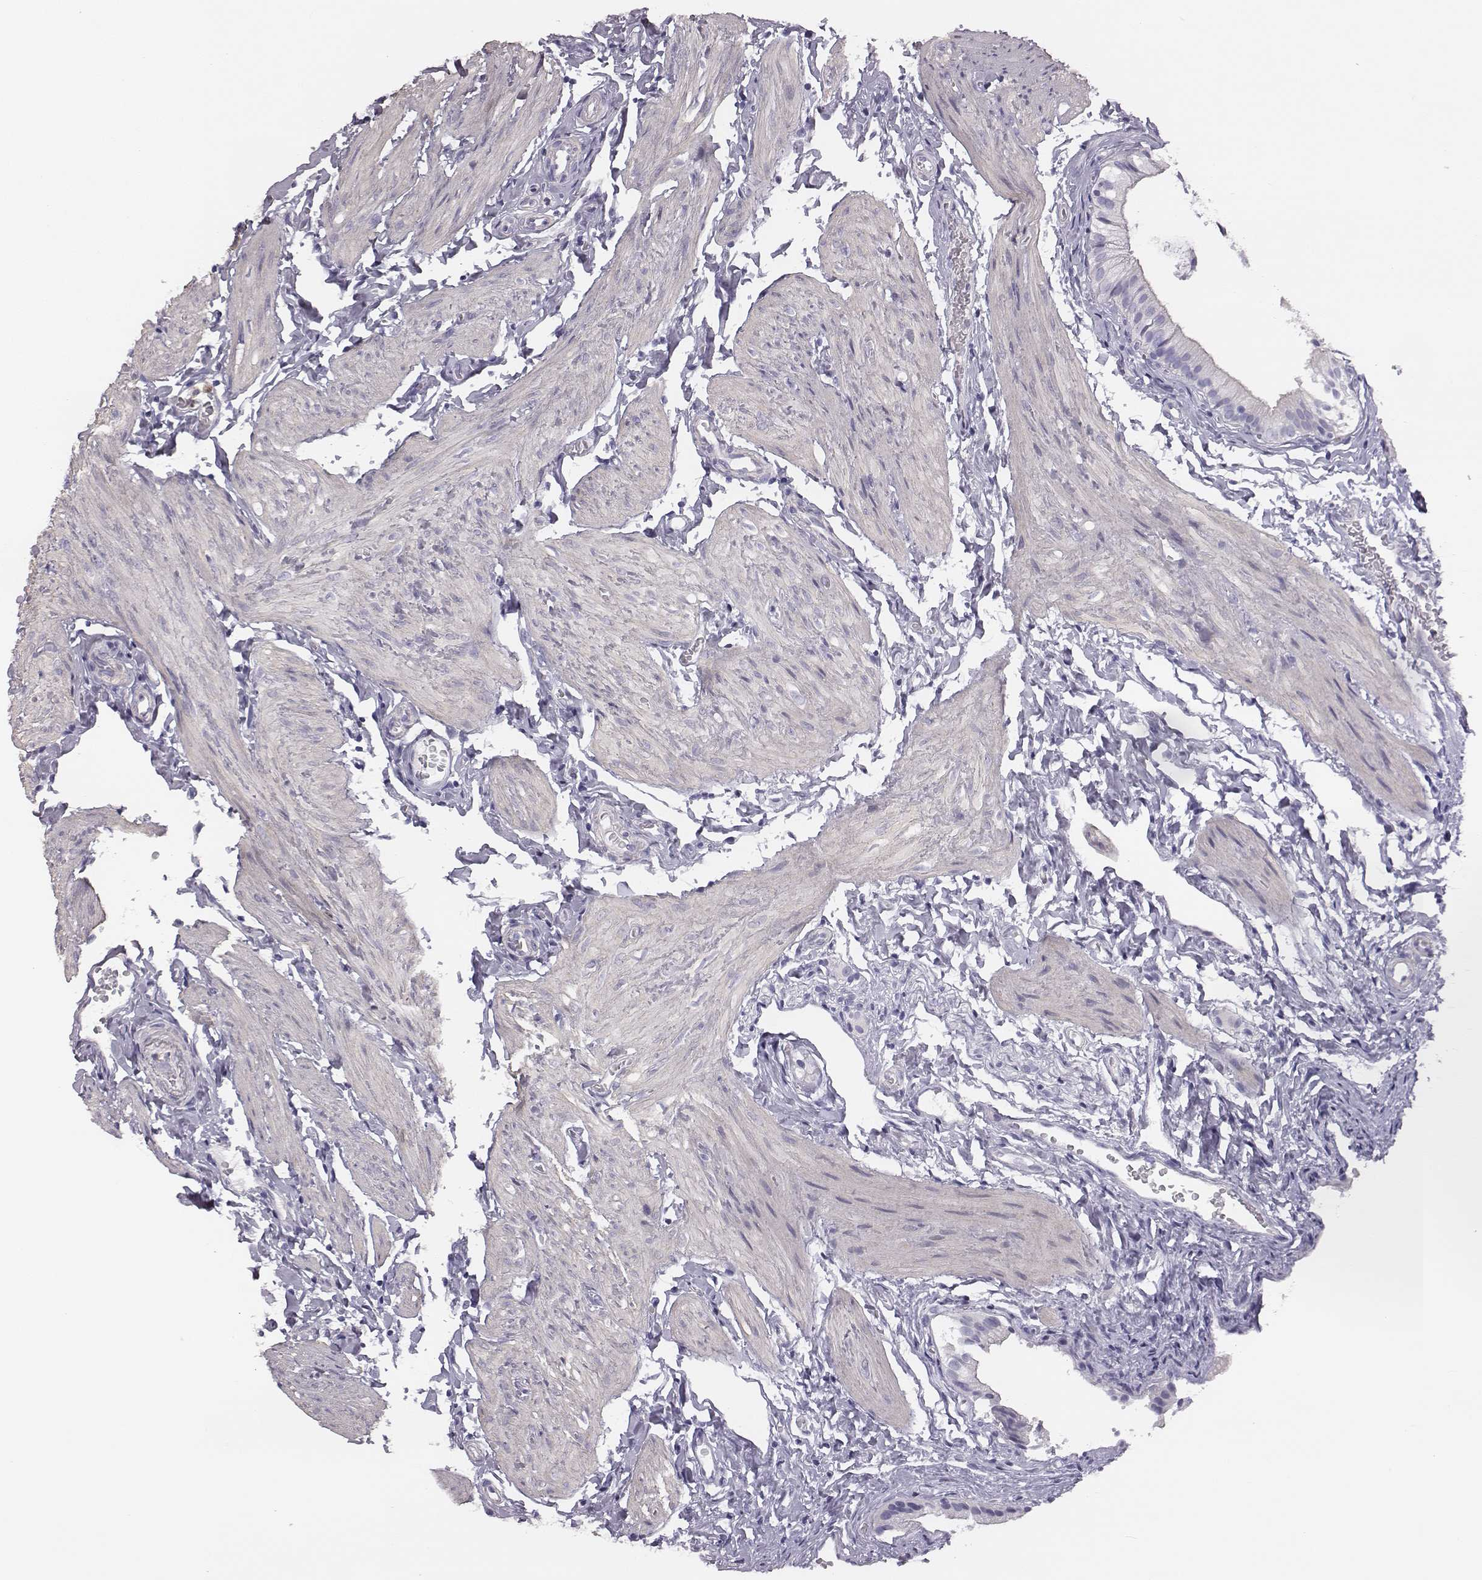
{"staining": {"intensity": "negative", "quantity": "none", "location": "none"}, "tissue": "gallbladder", "cell_type": "Glandular cells", "image_type": "normal", "snomed": [{"axis": "morphology", "description": "Normal tissue, NOS"}, {"axis": "topography", "description": "Gallbladder"}], "caption": "Immunohistochemistry of benign gallbladder reveals no expression in glandular cells. (DAB (3,3'-diaminobenzidine) immunohistochemistry (IHC) with hematoxylin counter stain).", "gene": "ADAM7", "patient": {"sex": "female", "age": 47}}